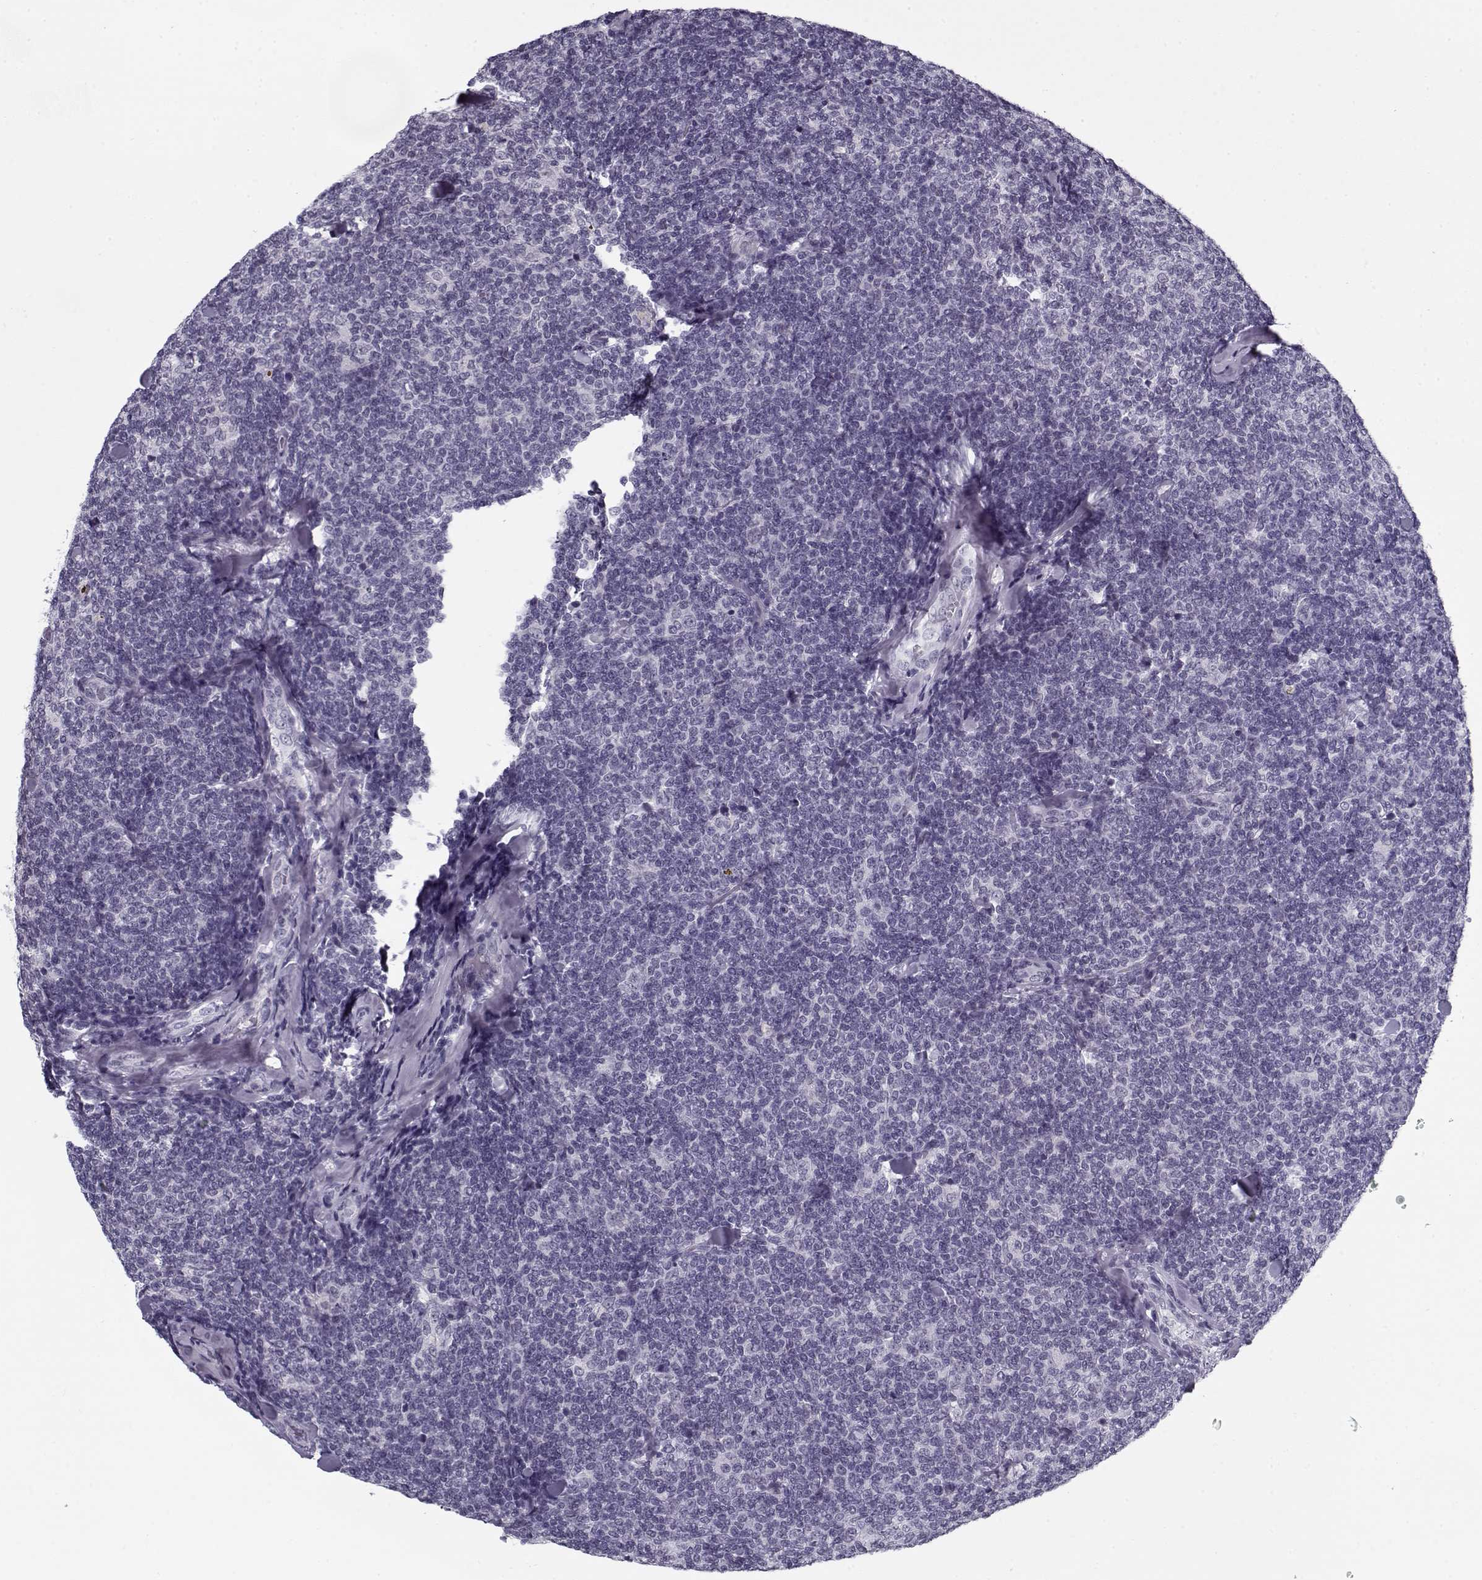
{"staining": {"intensity": "negative", "quantity": "none", "location": "none"}, "tissue": "lymphoma", "cell_type": "Tumor cells", "image_type": "cancer", "snomed": [{"axis": "morphology", "description": "Malignant lymphoma, non-Hodgkin's type, Low grade"}, {"axis": "topography", "description": "Lymph node"}], "caption": "High power microscopy micrograph of an IHC micrograph of malignant lymphoma, non-Hodgkin's type (low-grade), revealing no significant expression in tumor cells.", "gene": "SPACA9", "patient": {"sex": "female", "age": 56}}